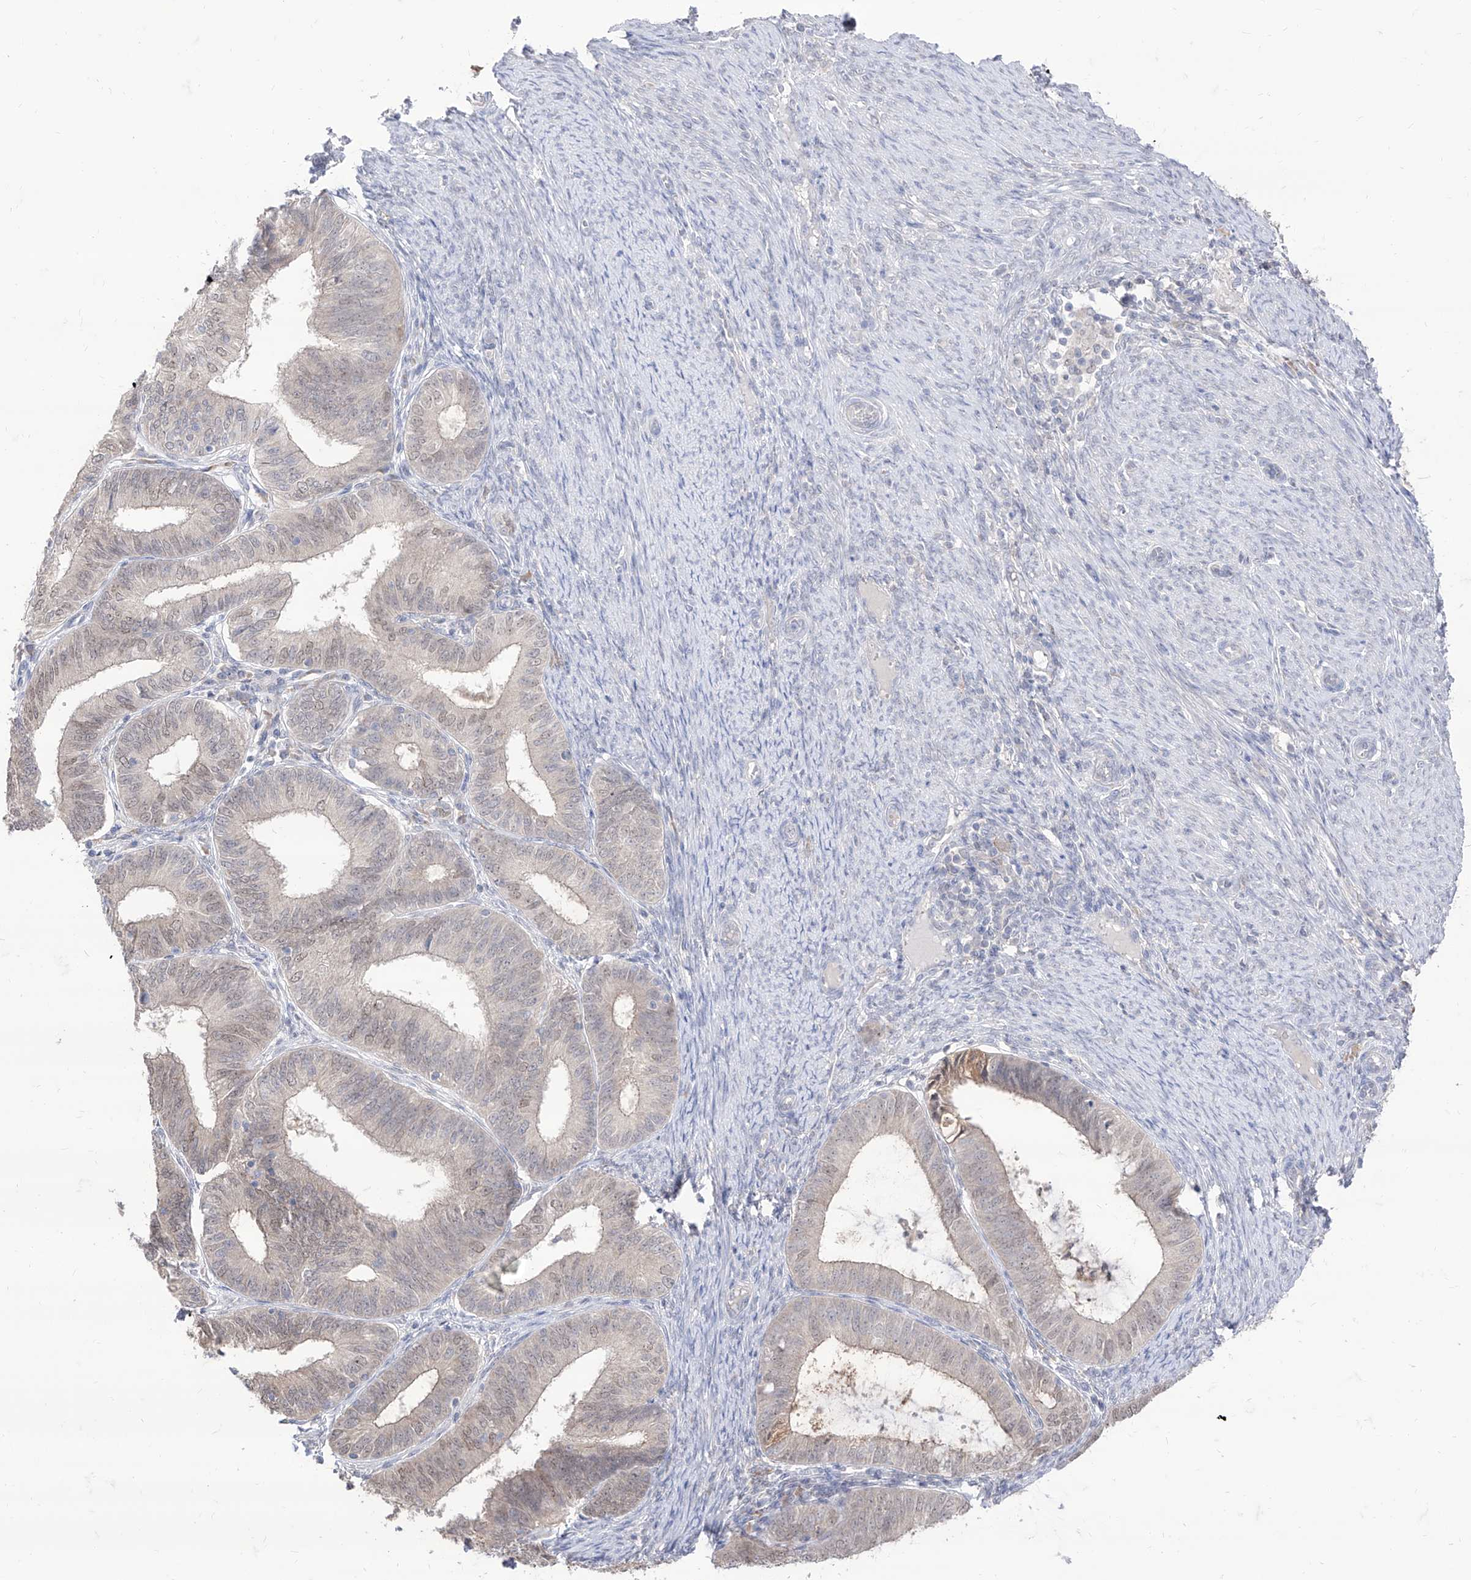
{"staining": {"intensity": "weak", "quantity": "25%-75%", "location": "nuclear"}, "tissue": "endometrial cancer", "cell_type": "Tumor cells", "image_type": "cancer", "snomed": [{"axis": "morphology", "description": "Adenocarcinoma, NOS"}, {"axis": "topography", "description": "Endometrium"}], "caption": "Immunohistochemical staining of endometrial adenocarcinoma exhibits low levels of weak nuclear positivity in approximately 25%-75% of tumor cells. Using DAB (3,3'-diaminobenzidine) (brown) and hematoxylin (blue) stains, captured at high magnification using brightfield microscopy.", "gene": "BROX", "patient": {"sex": "female", "age": 51}}